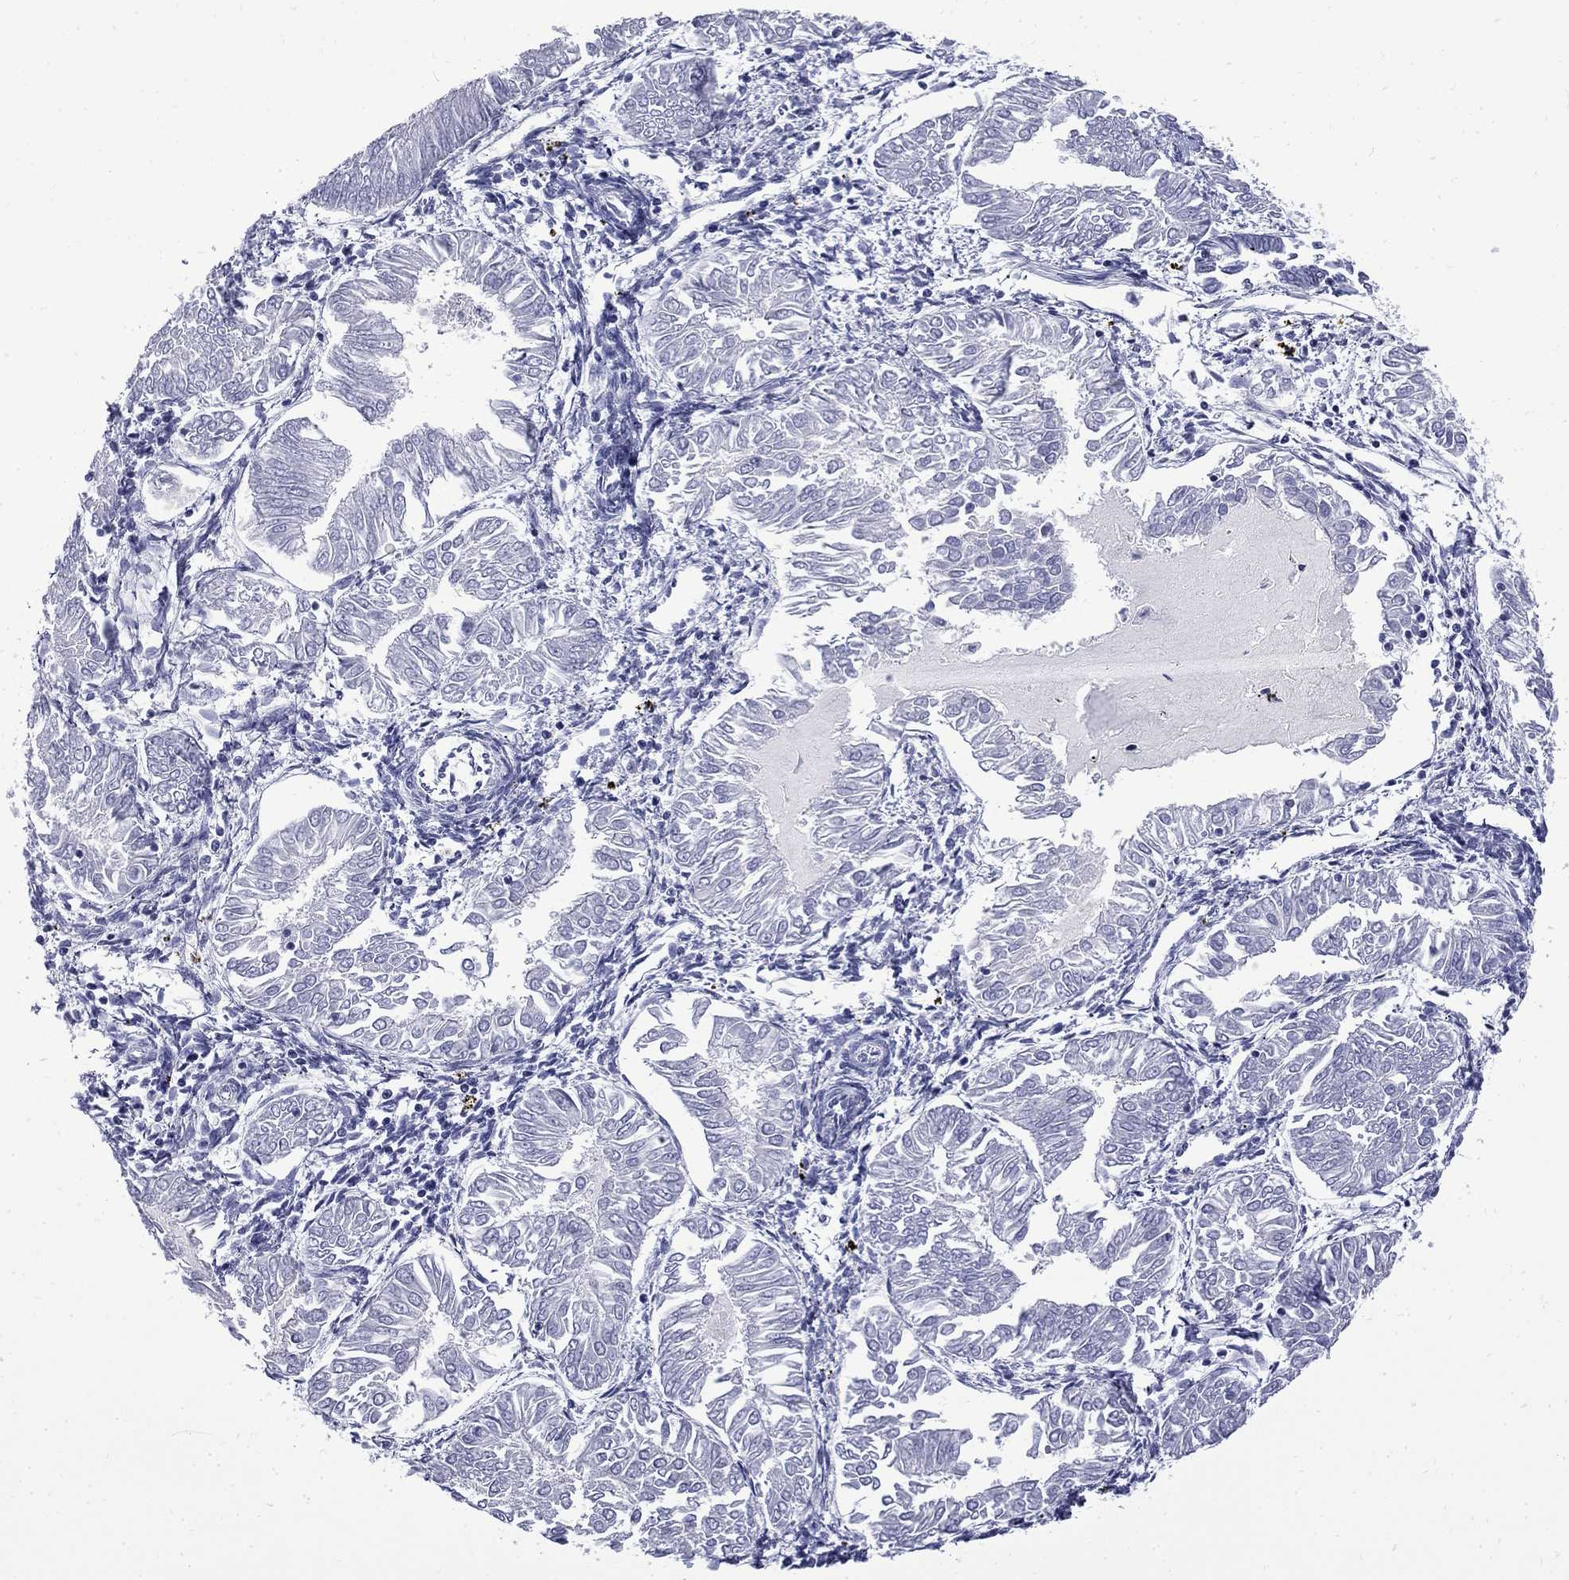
{"staining": {"intensity": "negative", "quantity": "none", "location": "none"}, "tissue": "endometrial cancer", "cell_type": "Tumor cells", "image_type": "cancer", "snomed": [{"axis": "morphology", "description": "Adenocarcinoma, NOS"}, {"axis": "topography", "description": "Endometrium"}], "caption": "Adenocarcinoma (endometrial) was stained to show a protein in brown. There is no significant staining in tumor cells.", "gene": "MGARP", "patient": {"sex": "female", "age": 53}}